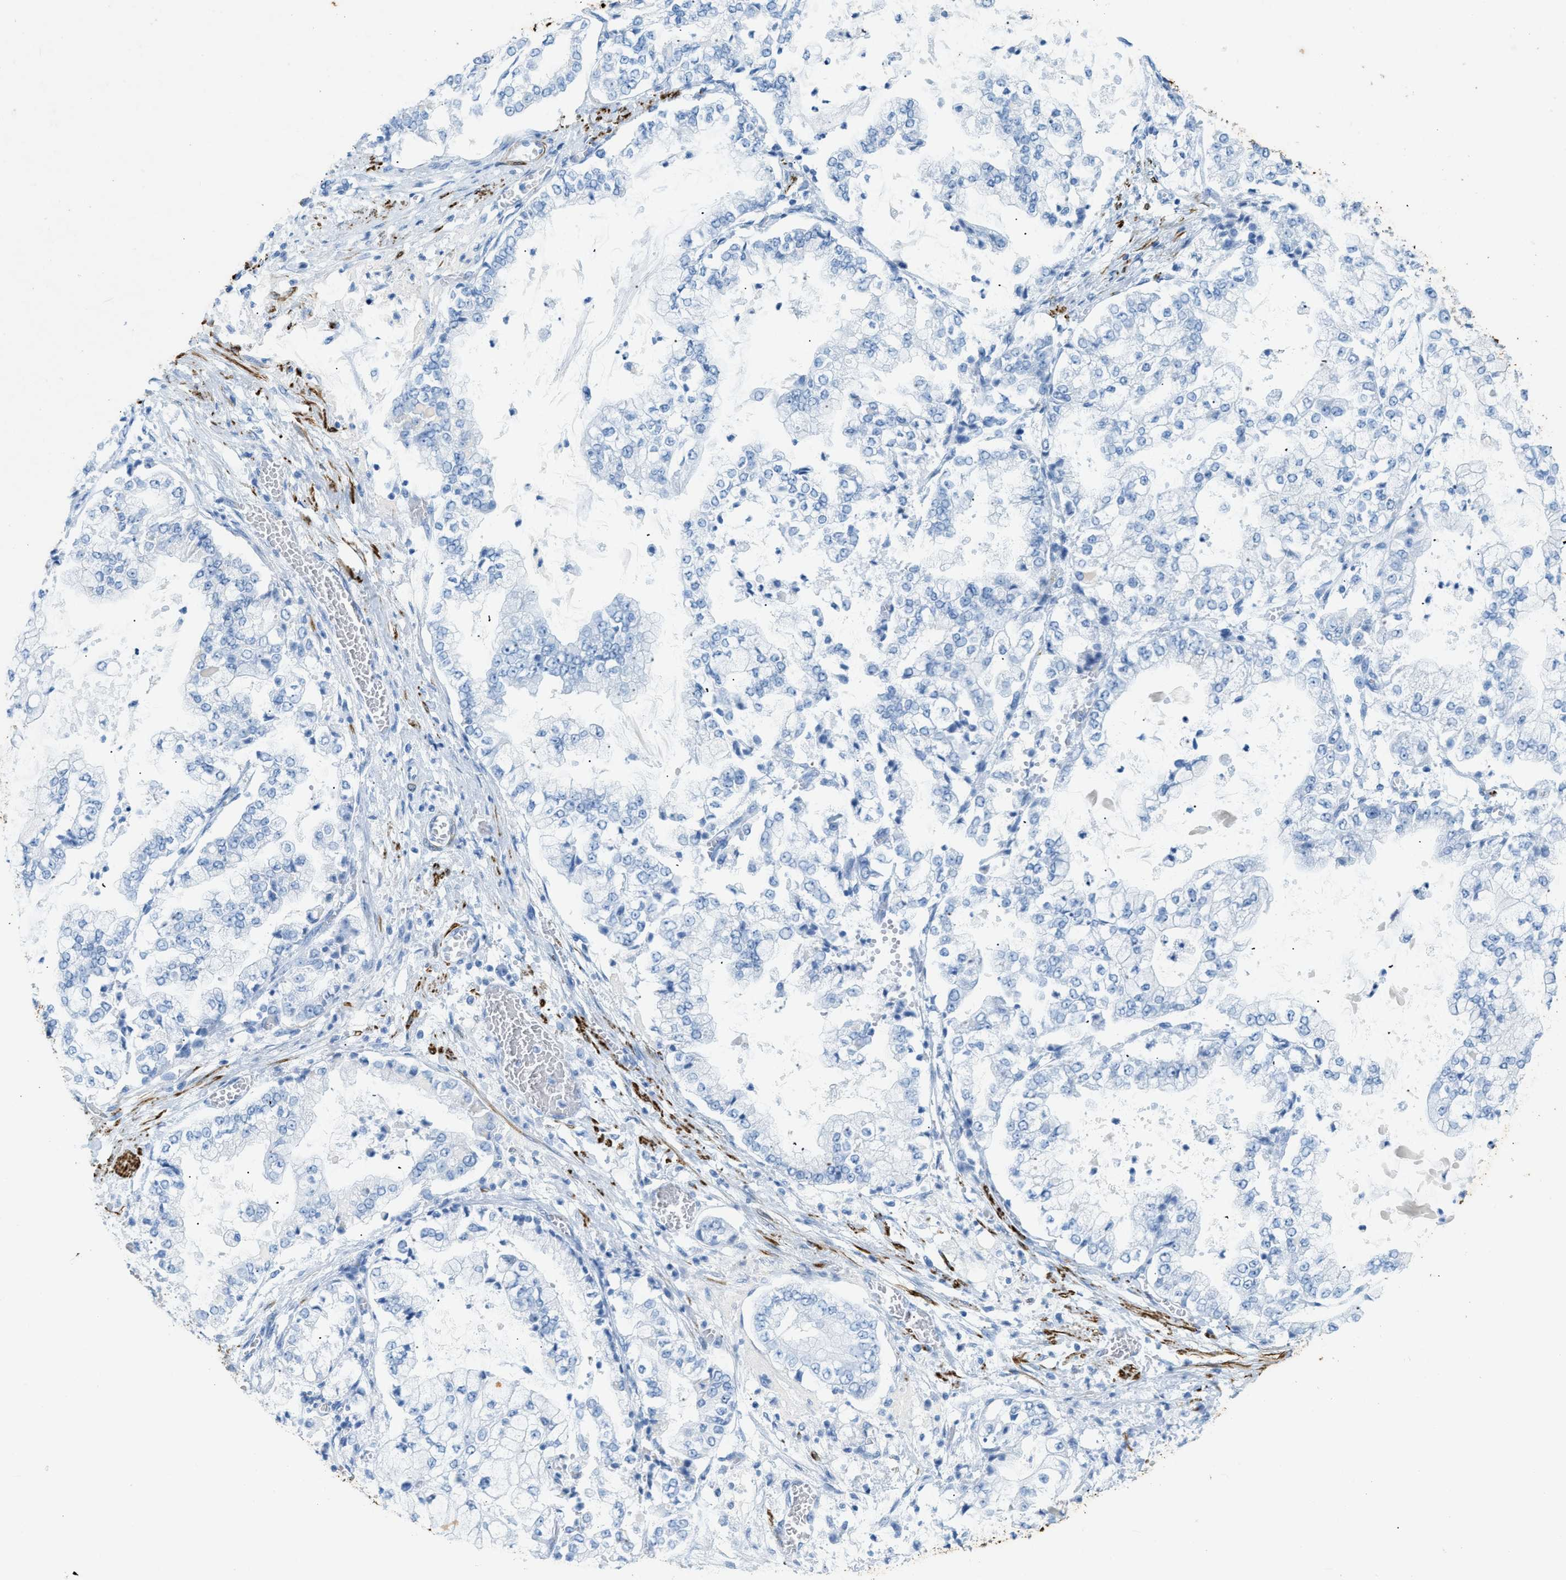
{"staining": {"intensity": "negative", "quantity": "none", "location": "none"}, "tissue": "stomach cancer", "cell_type": "Tumor cells", "image_type": "cancer", "snomed": [{"axis": "morphology", "description": "Adenocarcinoma, NOS"}, {"axis": "topography", "description": "Stomach"}], "caption": "The histopathology image exhibits no significant positivity in tumor cells of stomach cancer (adenocarcinoma). (DAB IHC visualized using brightfield microscopy, high magnification).", "gene": "DES", "patient": {"sex": "male", "age": 76}}